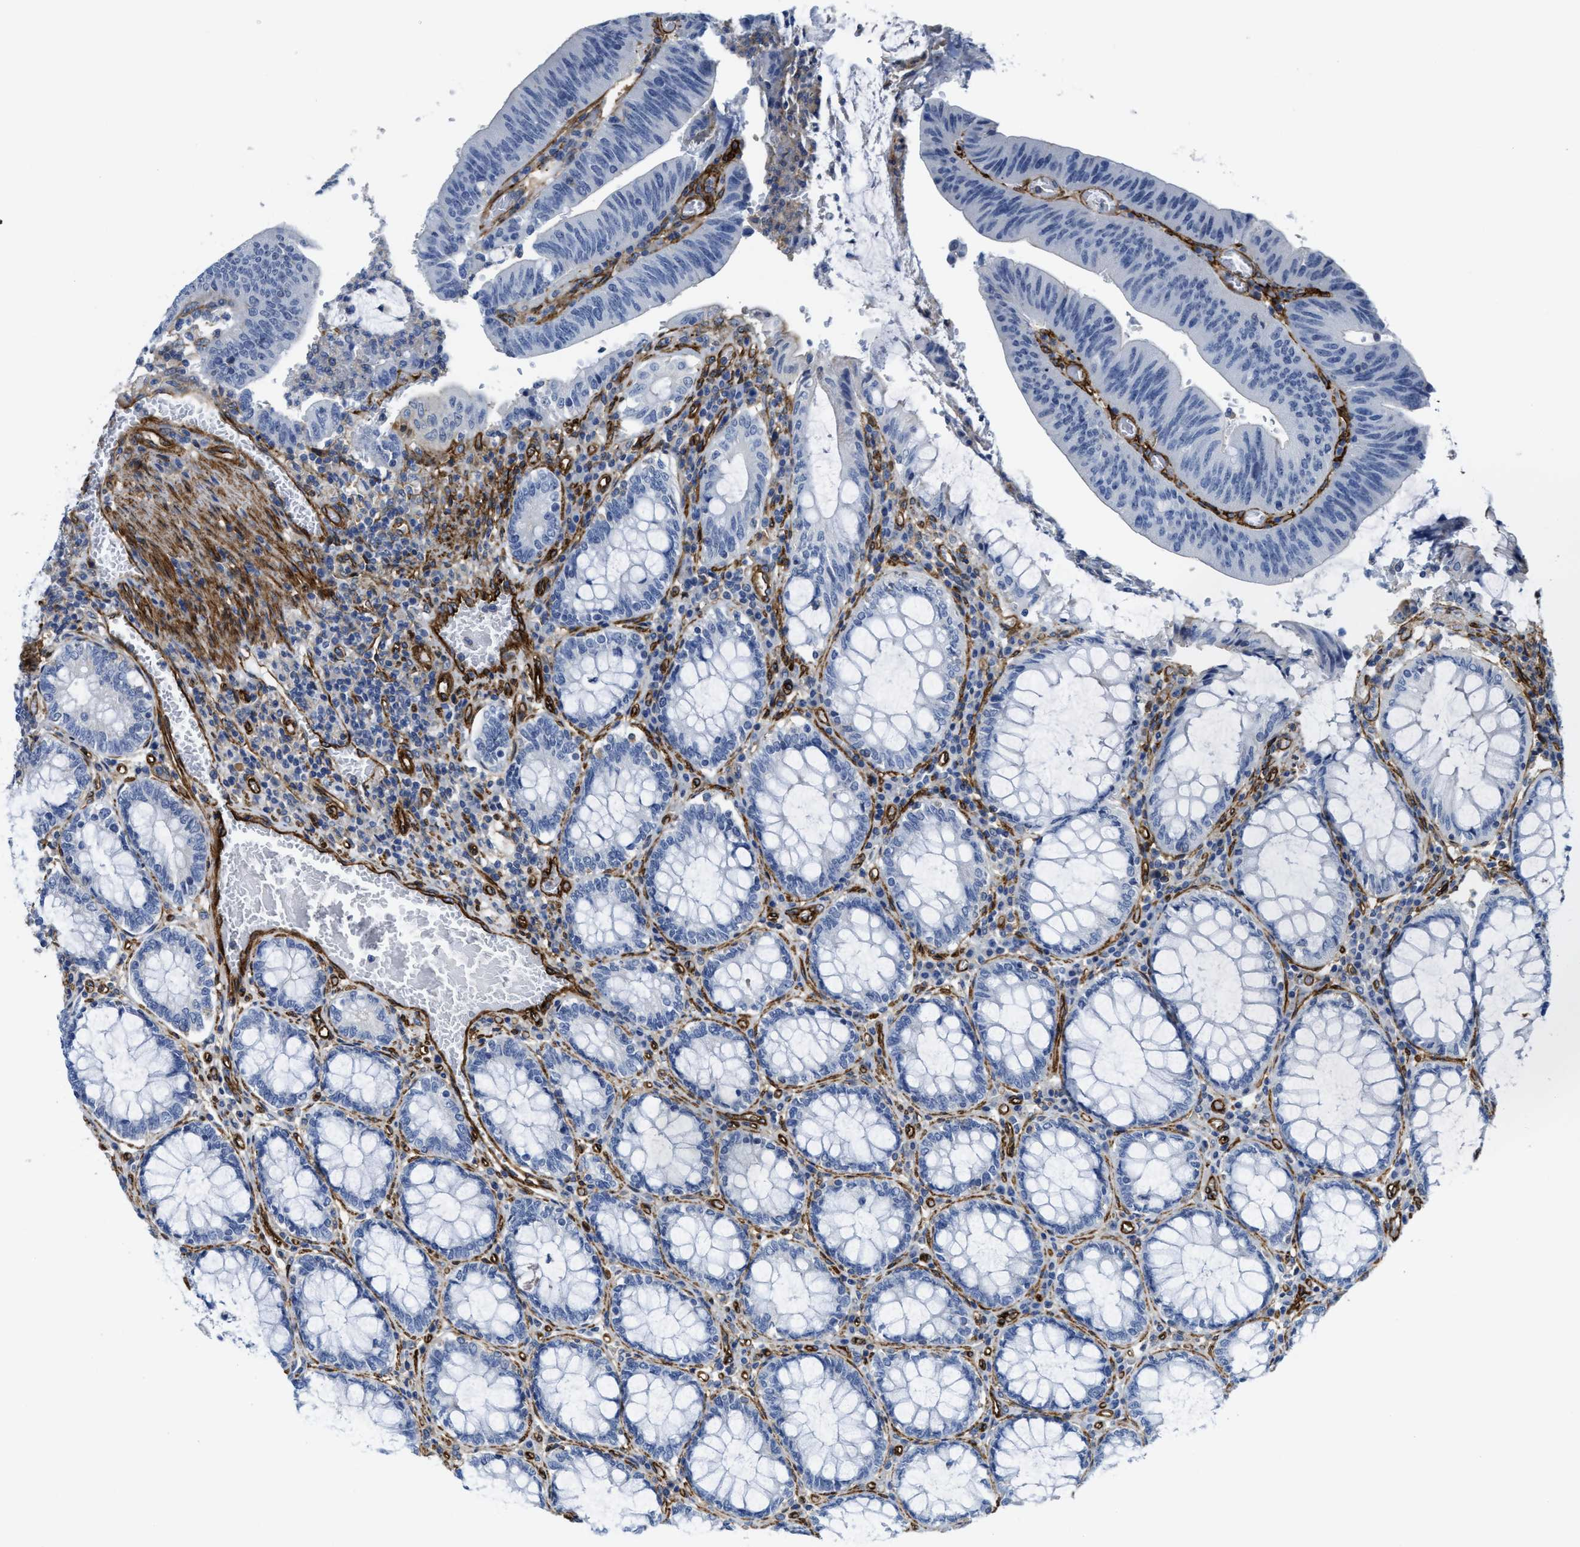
{"staining": {"intensity": "negative", "quantity": "none", "location": "none"}, "tissue": "colorectal cancer", "cell_type": "Tumor cells", "image_type": "cancer", "snomed": [{"axis": "morphology", "description": "Normal tissue, NOS"}, {"axis": "morphology", "description": "Adenocarcinoma, NOS"}, {"axis": "topography", "description": "Rectum"}], "caption": "The image displays no significant staining in tumor cells of colorectal adenocarcinoma.", "gene": "NAB1", "patient": {"sex": "female", "age": 66}}